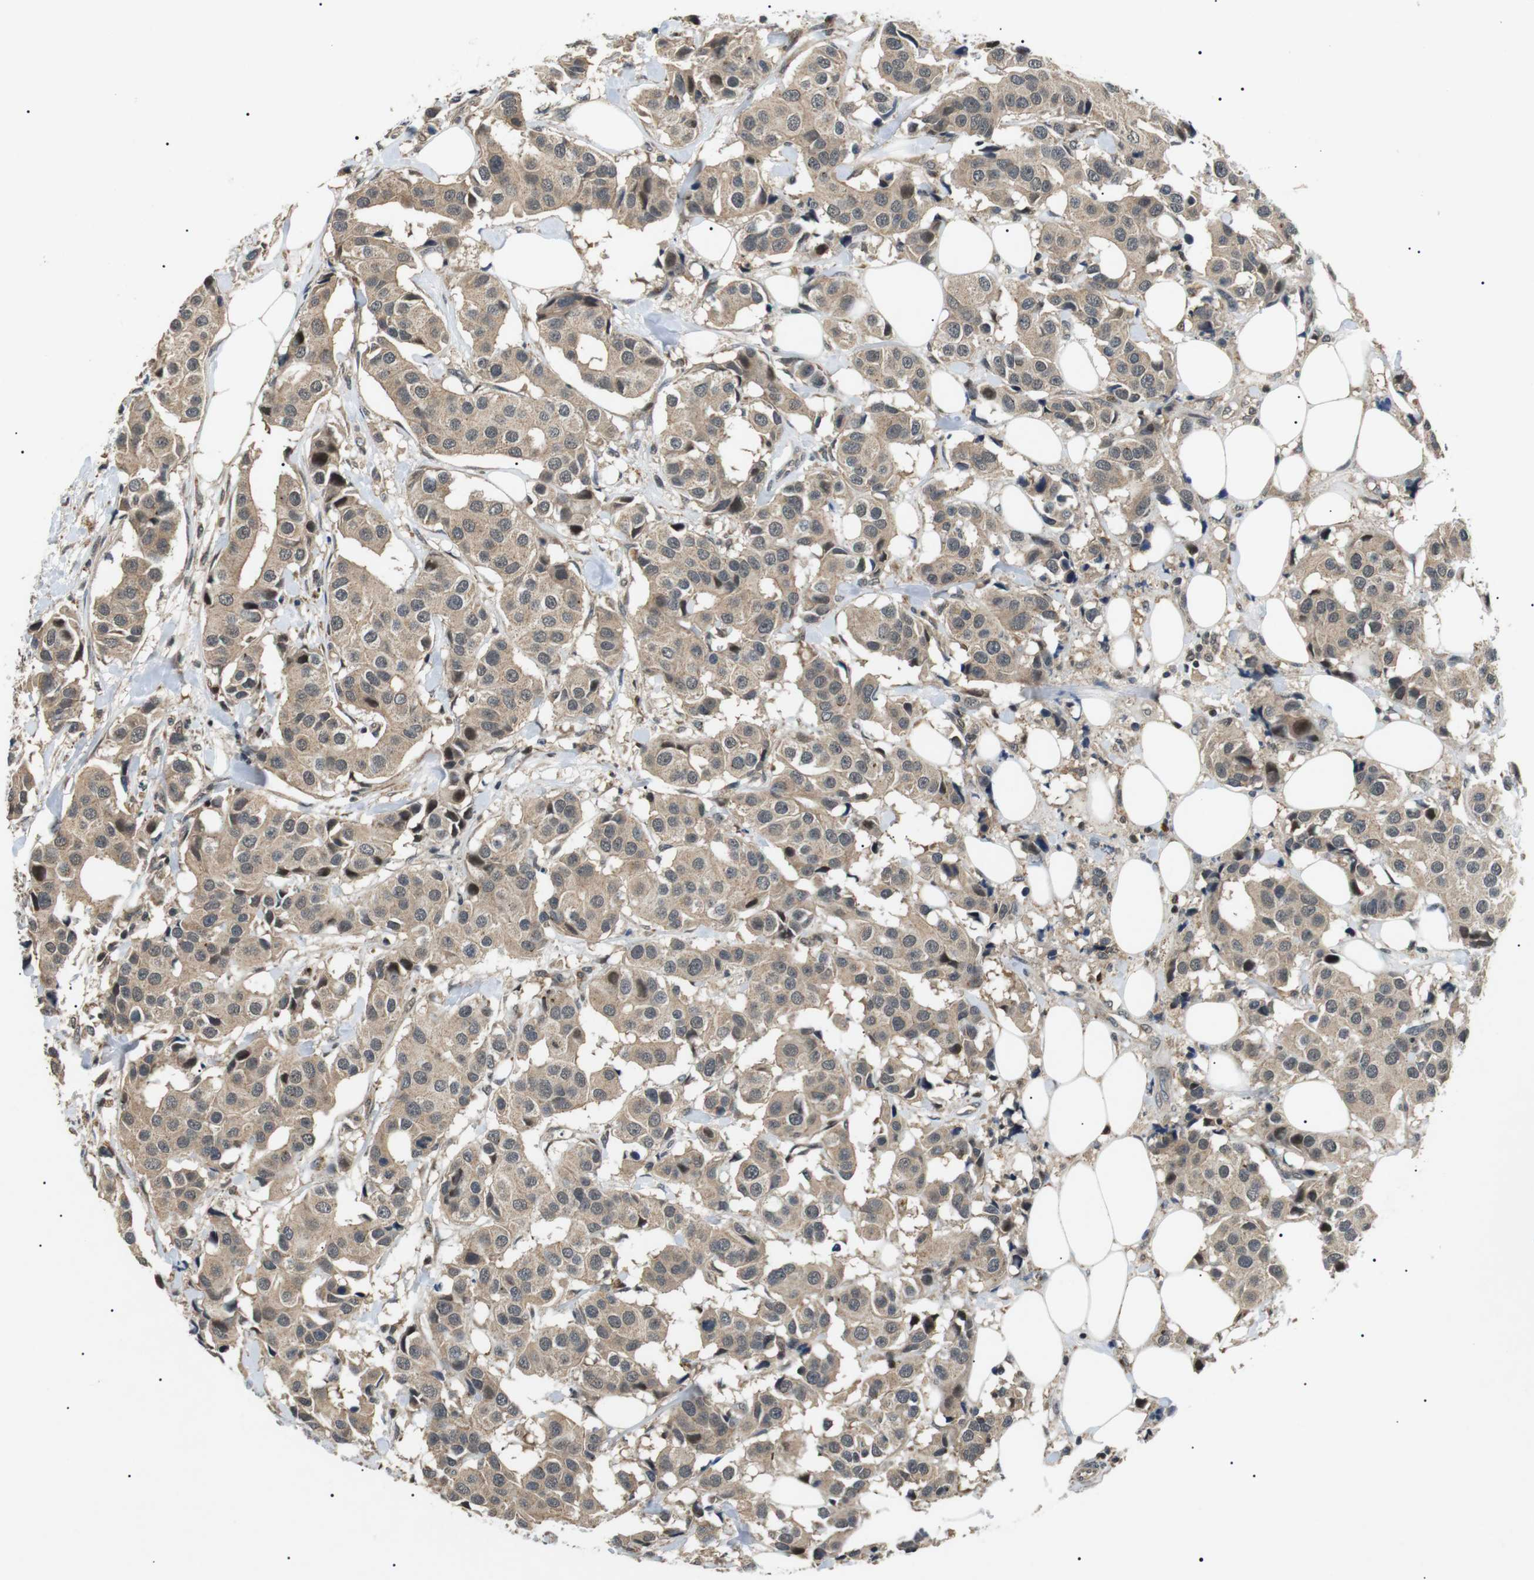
{"staining": {"intensity": "weak", "quantity": ">75%", "location": "cytoplasmic/membranous"}, "tissue": "breast cancer", "cell_type": "Tumor cells", "image_type": "cancer", "snomed": [{"axis": "morphology", "description": "Normal tissue, NOS"}, {"axis": "morphology", "description": "Duct carcinoma"}, {"axis": "topography", "description": "Breast"}], "caption": "Immunohistochemical staining of human breast intraductal carcinoma demonstrates low levels of weak cytoplasmic/membranous staining in approximately >75% of tumor cells. The staining was performed using DAB, with brown indicating positive protein expression. Nuclei are stained blue with hematoxylin.", "gene": "HSPA13", "patient": {"sex": "female", "age": 39}}